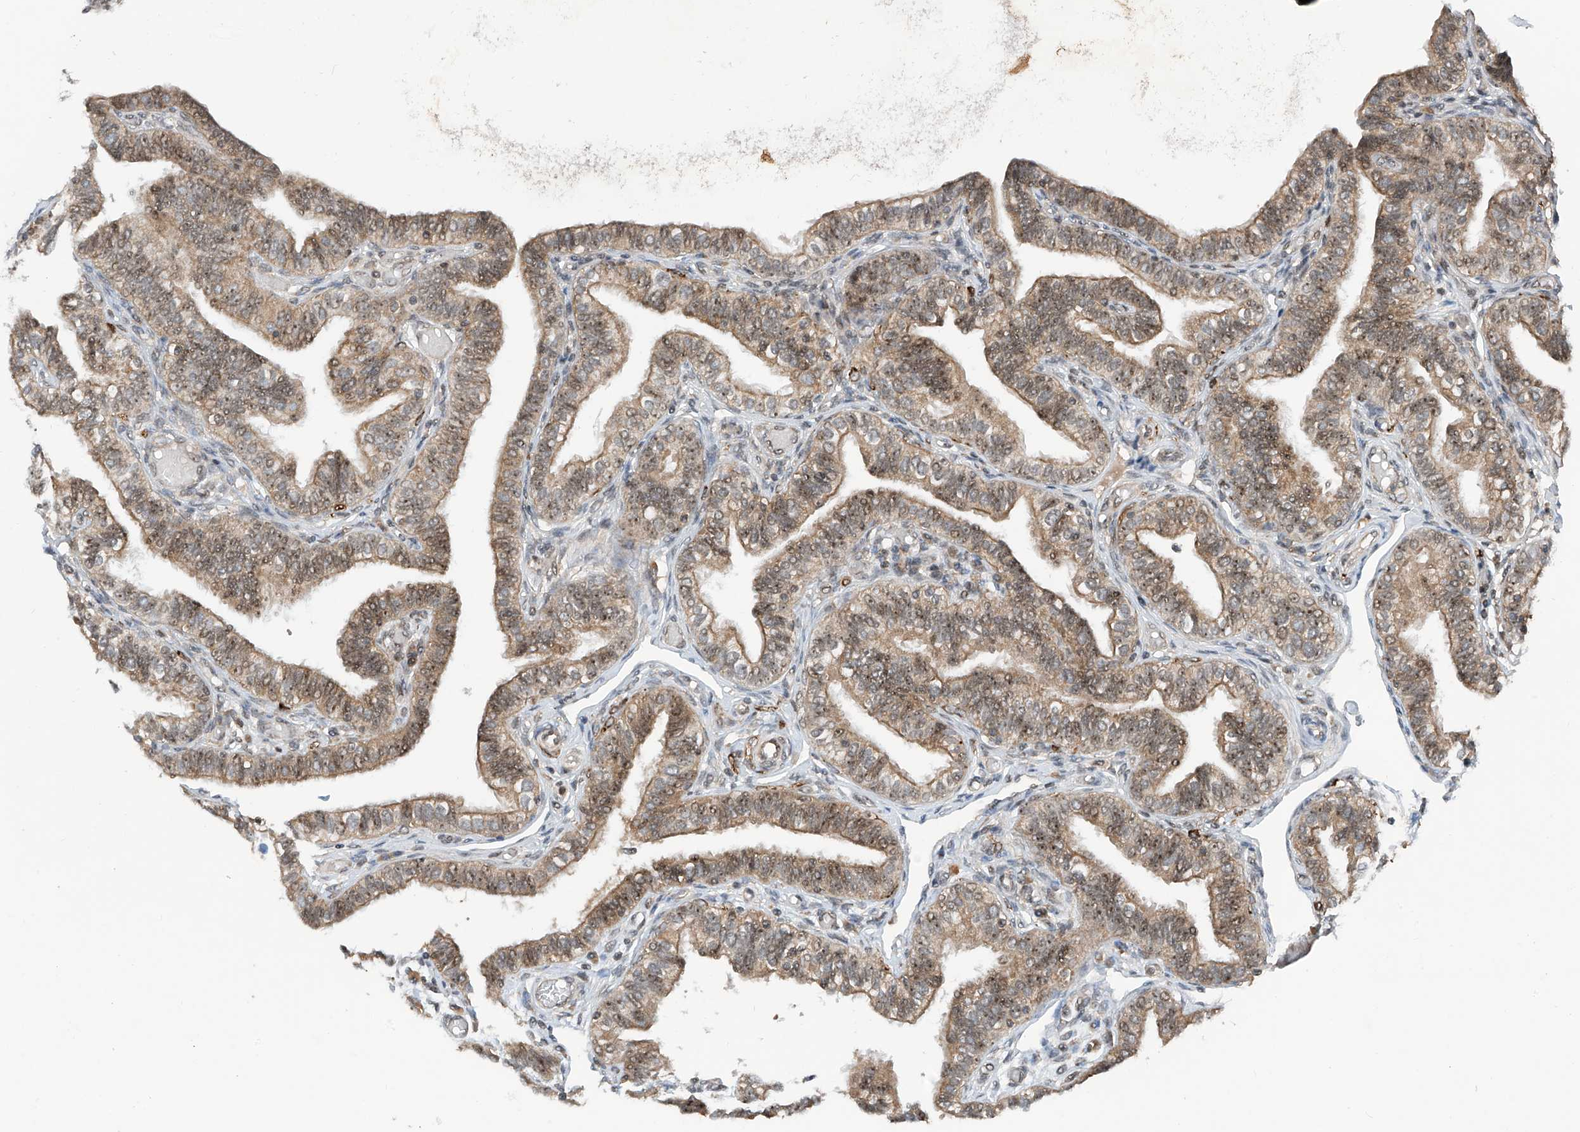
{"staining": {"intensity": "moderate", "quantity": ">75%", "location": "cytoplasmic/membranous,nuclear"}, "tissue": "fallopian tube", "cell_type": "Glandular cells", "image_type": "normal", "snomed": [{"axis": "morphology", "description": "Normal tissue, NOS"}, {"axis": "topography", "description": "Fallopian tube"}], "caption": "Protein staining of benign fallopian tube displays moderate cytoplasmic/membranous,nuclear expression in approximately >75% of glandular cells.", "gene": "C1orf131", "patient": {"sex": "female", "age": 39}}